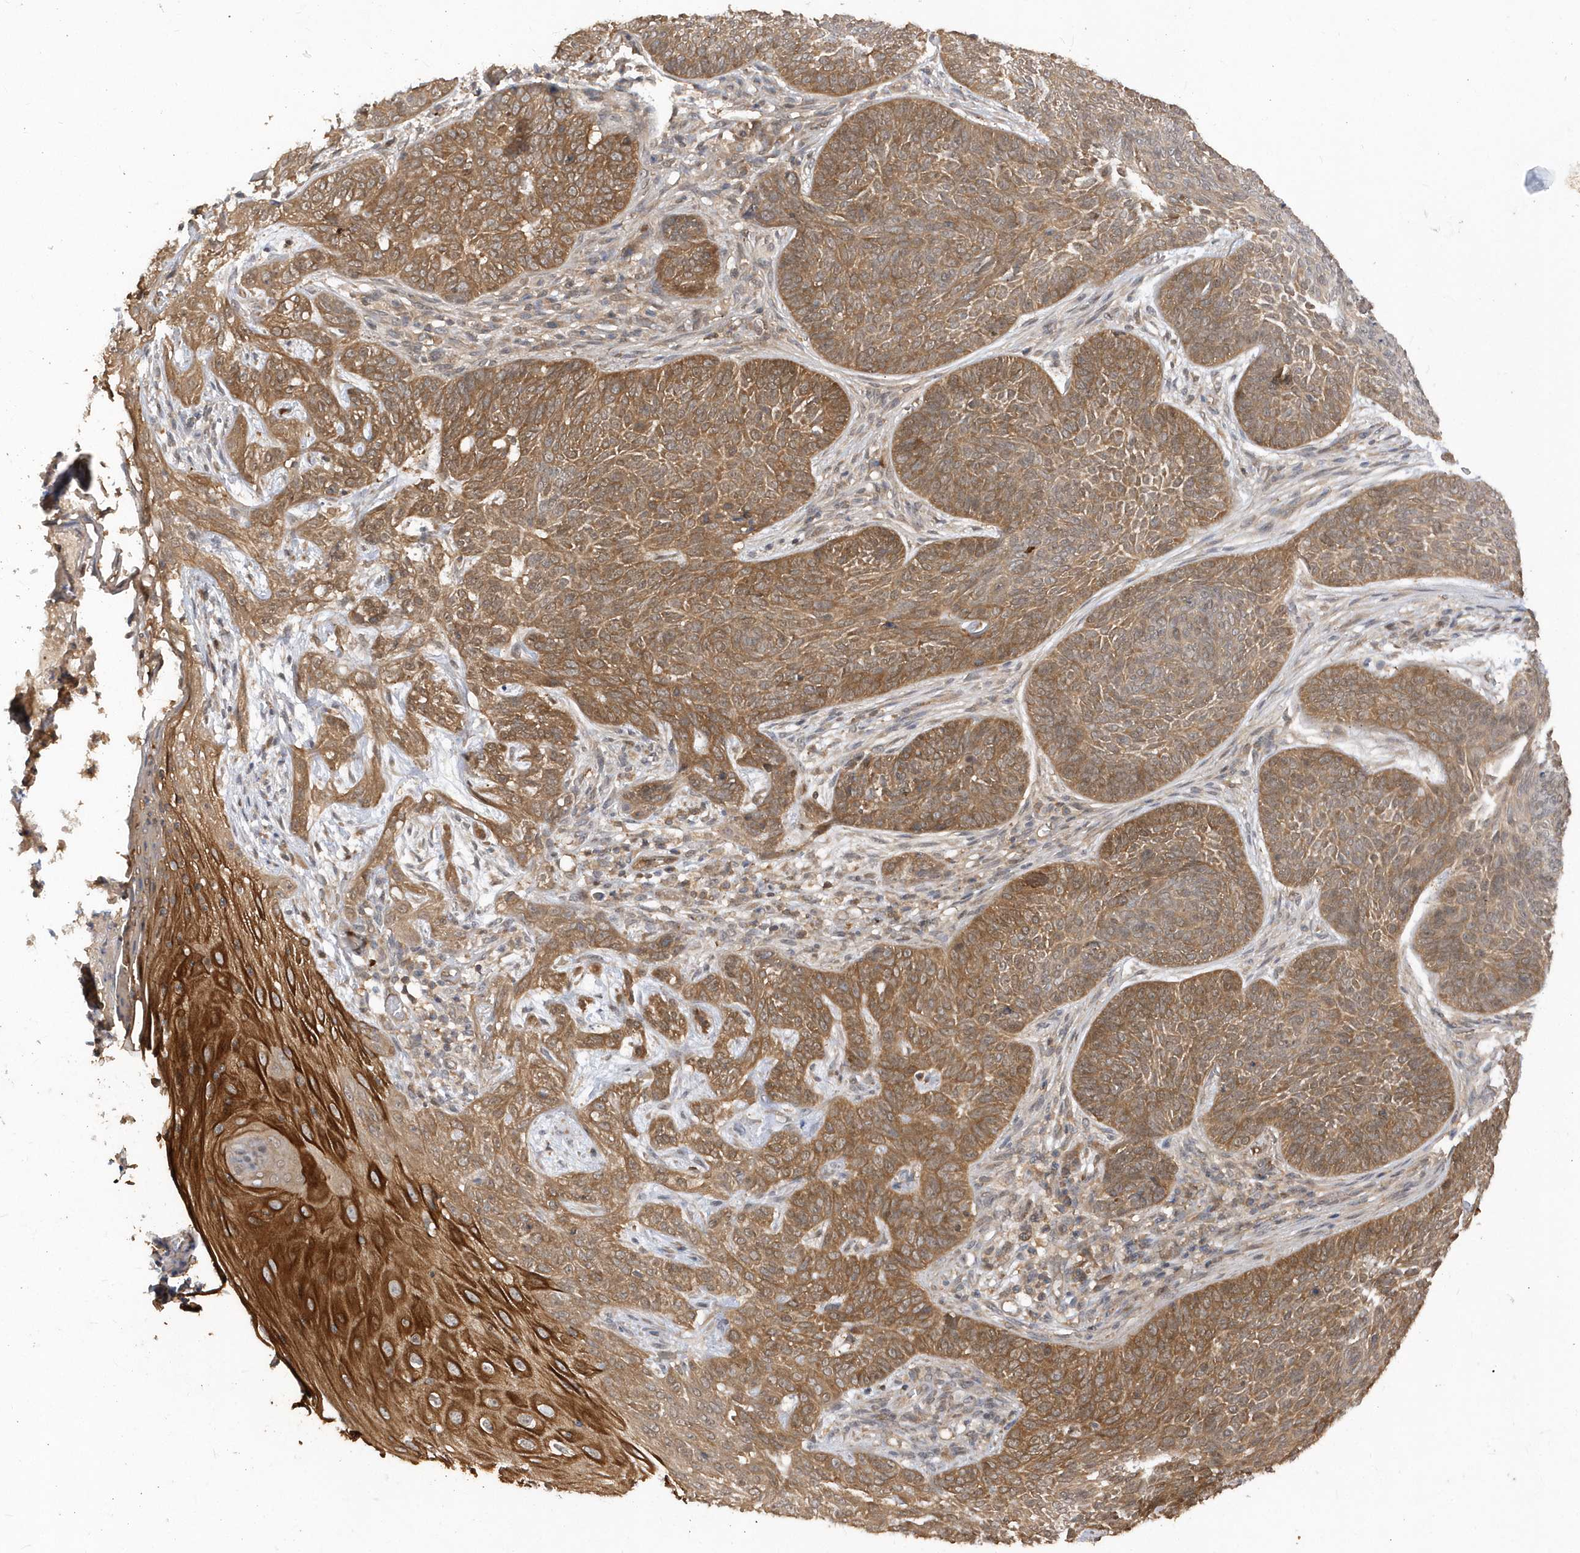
{"staining": {"intensity": "moderate", "quantity": ">75%", "location": "cytoplasmic/membranous"}, "tissue": "skin cancer", "cell_type": "Tumor cells", "image_type": "cancer", "snomed": [{"axis": "morphology", "description": "Basal cell carcinoma"}, {"axis": "topography", "description": "Skin"}], "caption": "Skin cancer stained for a protein (brown) reveals moderate cytoplasmic/membranous positive staining in about >75% of tumor cells.", "gene": "RPE", "patient": {"sex": "male", "age": 85}}